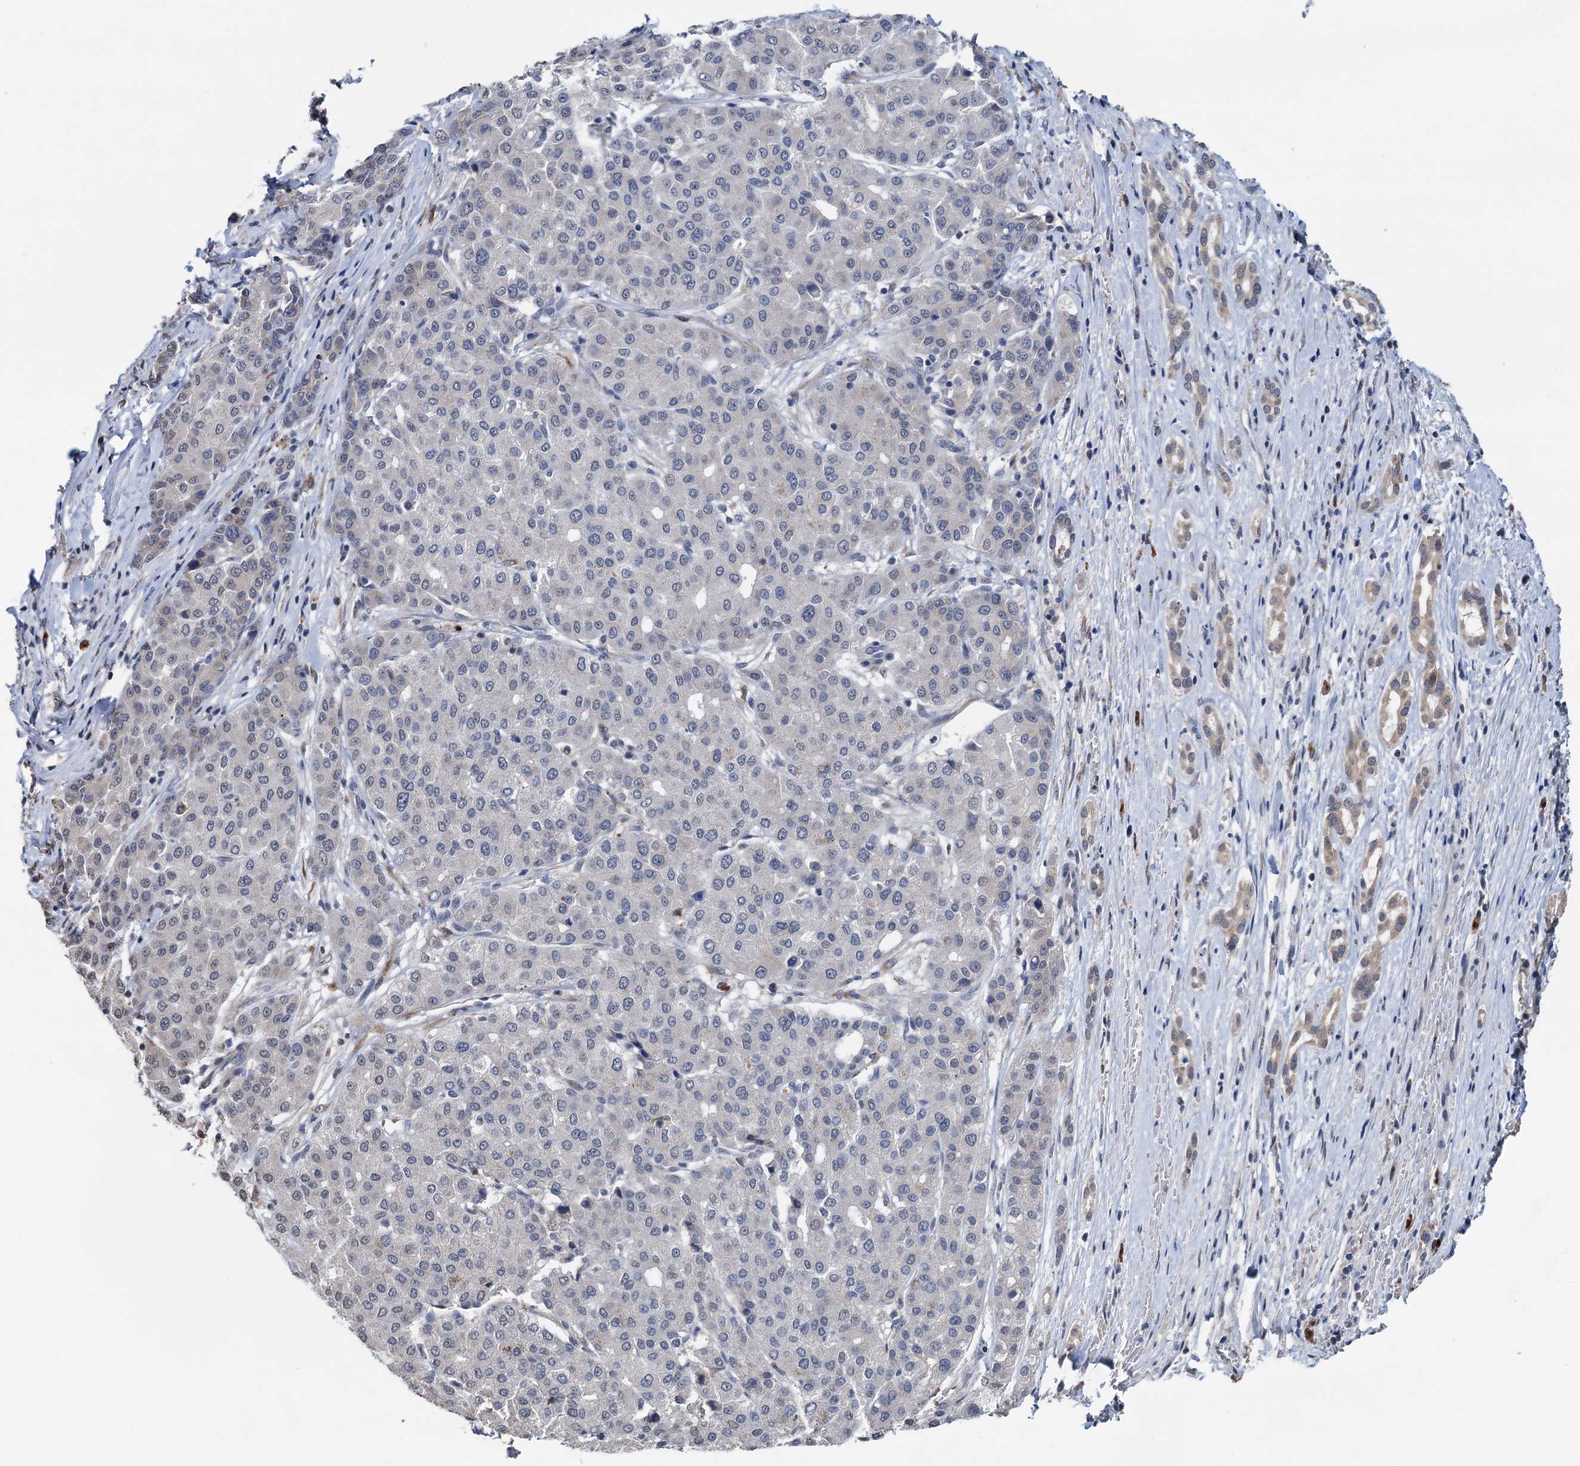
{"staining": {"intensity": "negative", "quantity": "none", "location": "none"}, "tissue": "liver cancer", "cell_type": "Tumor cells", "image_type": "cancer", "snomed": [{"axis": "morphology", "description": "Carcinoma, Hepatocellular, NOS"}, {"axis": "topography", "description": "Liver"}], "caption": "An immunohistochemistry photomicrograph of liver hepatocellular carcinoma is shown. There is no staining in tumor cells of liver hepatocellular carcinoma.", "gene": "SHLD1", "patient": {"sex": "male", "age": 65}}